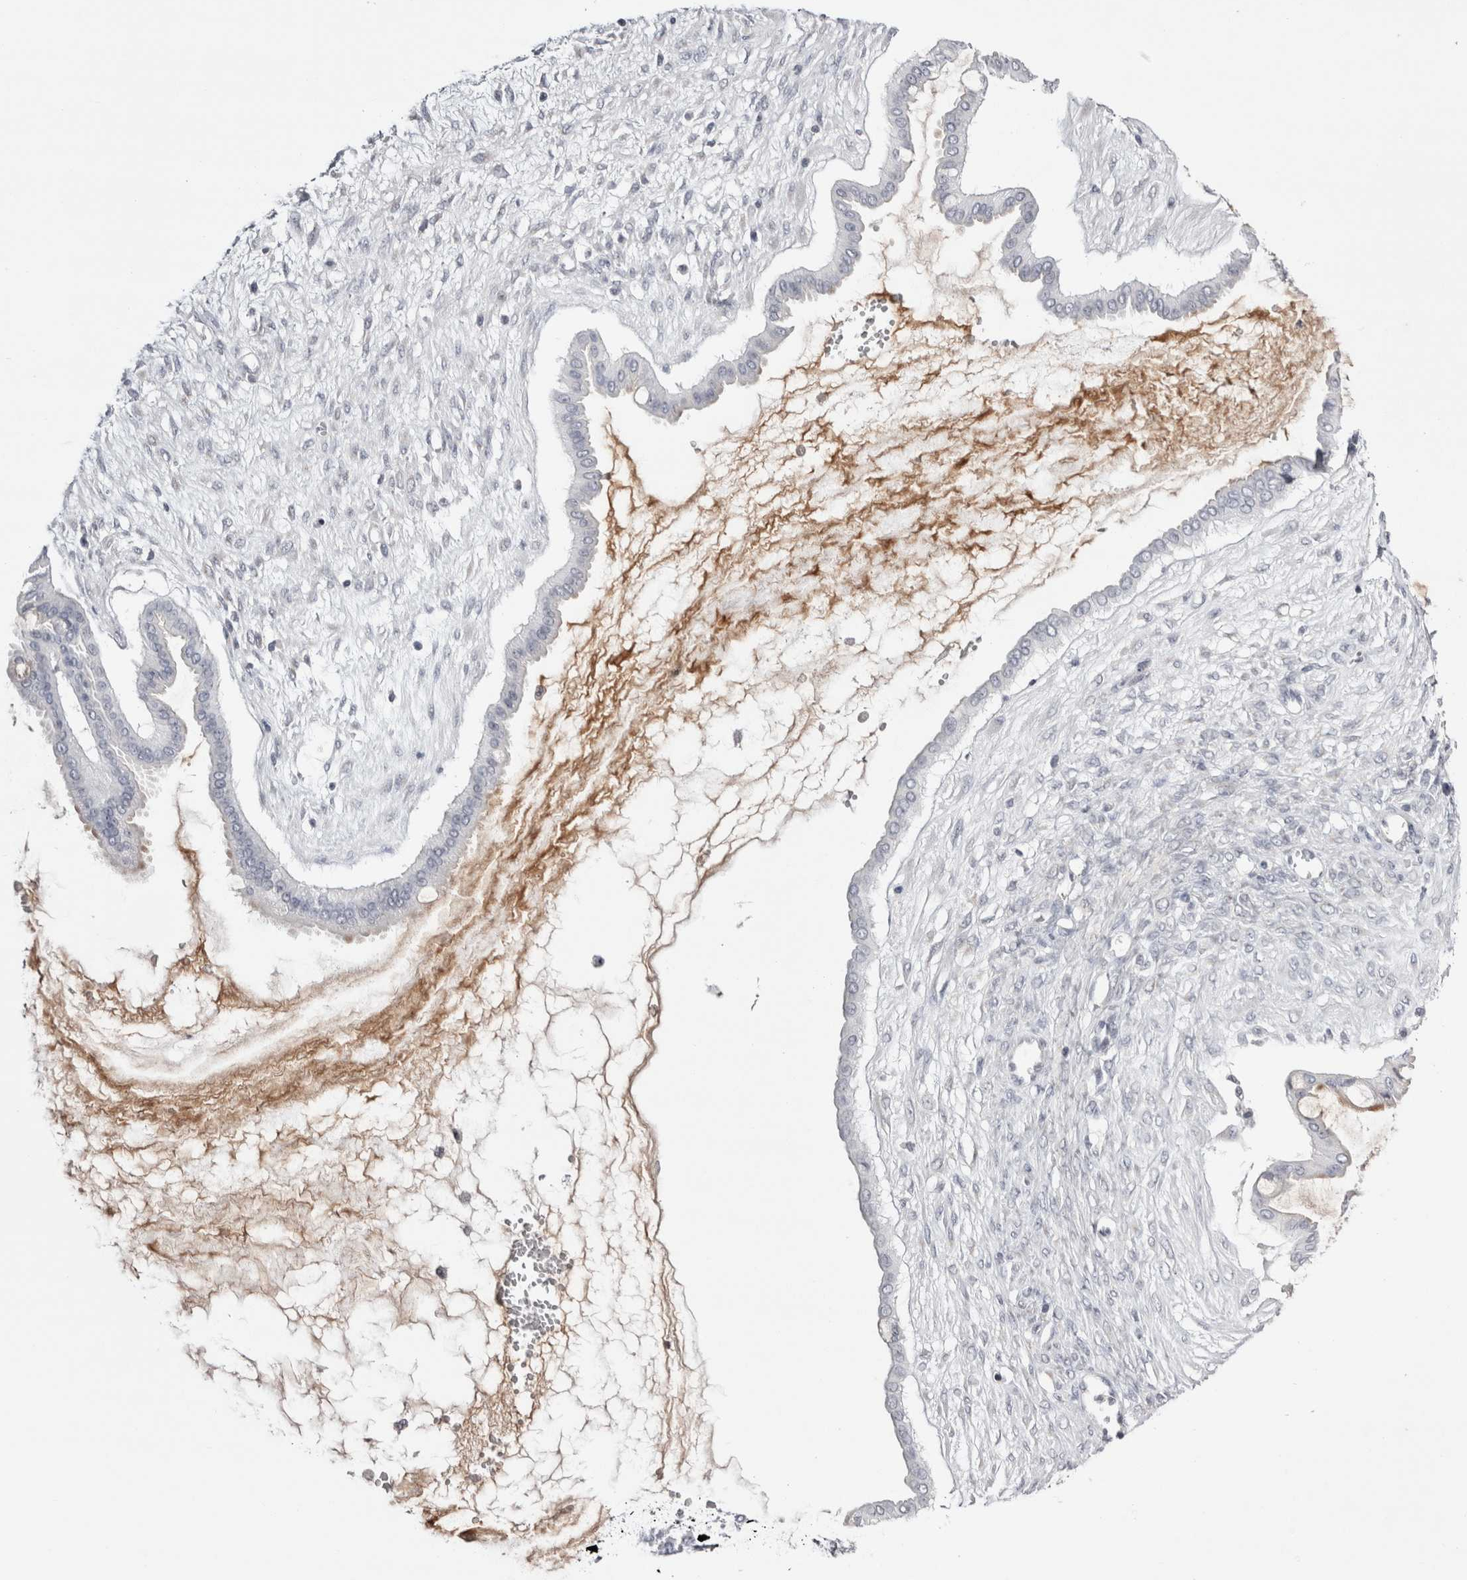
{"staining": {"intensity": "negative", "quantity": "none", "location": "none"}, "tissue": "ovarian cancer", "cell_type": "Tumor cells", "image_type": "cancer", "snomed": [{"axis": "morphology", "description": "Cystadenocarcinoma, mucinous, NOS"}, {"axis": "topography", "description": "Ovary"}], "caption": "Immunohistochemistry (IHC) histopathology image of neoplastic tissue: mucinous cystadenocarcinoma (ovarian) stained with DAB (3,3'-diaminobenzidine) reveals no significant protein staining in tumor cells.", "gene": "FNDC8", "patient": {"sex": "female", "age": 73}}